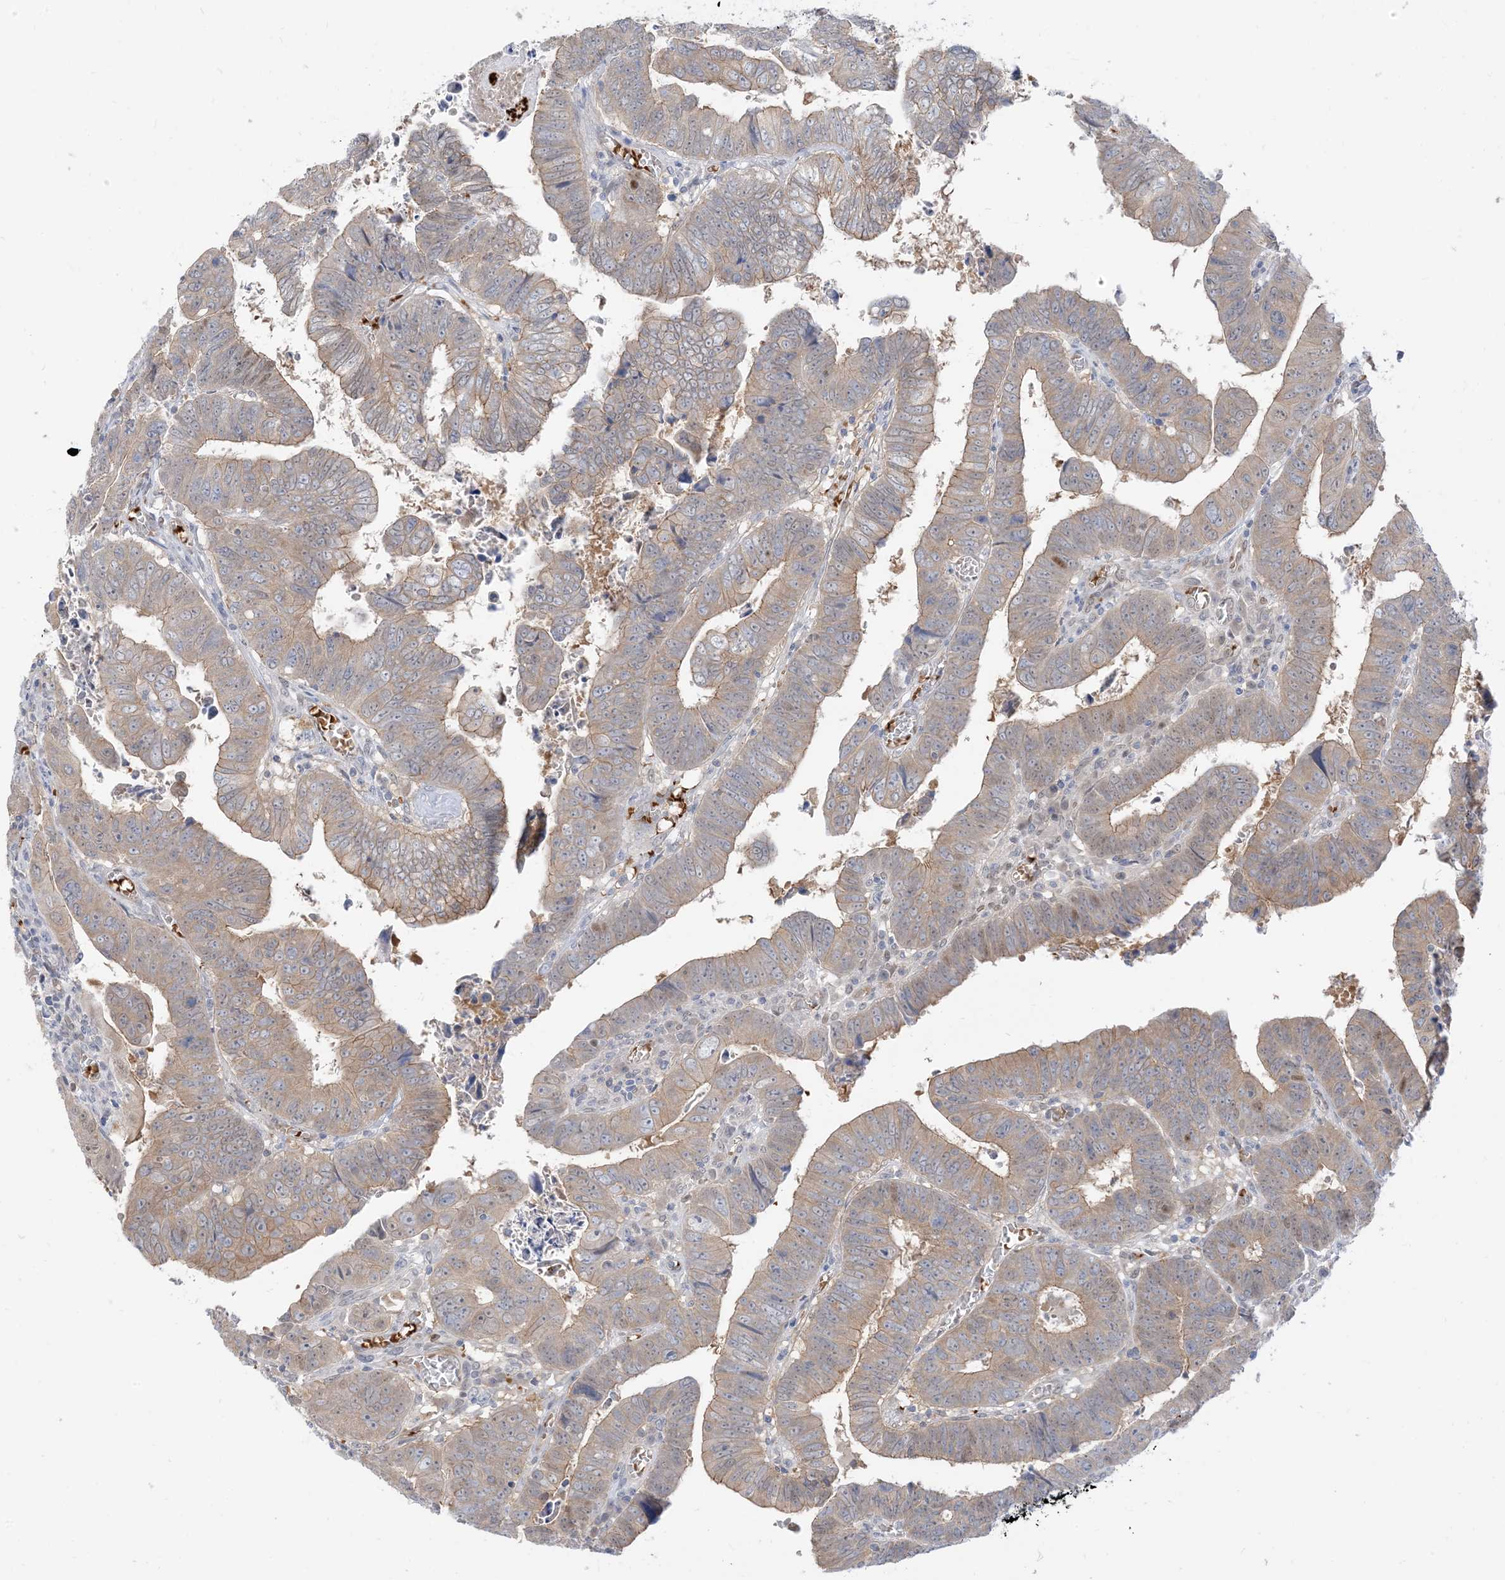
{"staining": {"intensity": "weak", "quantity": "25%-75%", "location": "cytoplasmic/membranous"}, "tissue": "colorectal cancer", "cell_type": "Tumor cells", "image_type": "cancer", "snomed": [{"axis": "morphology", "description": "Normal tissue, NOS"}, {"axis": "morphology", "description": "Adenocarcinoma, NOS"}, {"axis": "topography", "description": "Rectum"}], "caption": "Human colorectal adenocarcinoma stained with a brown dye exhibits weak cytoplasmic/membranous positive expression in approximately 25%-75% of tumor cells.", "gene": "RIN1", "patient": {"sex": "female", "age": 65}}